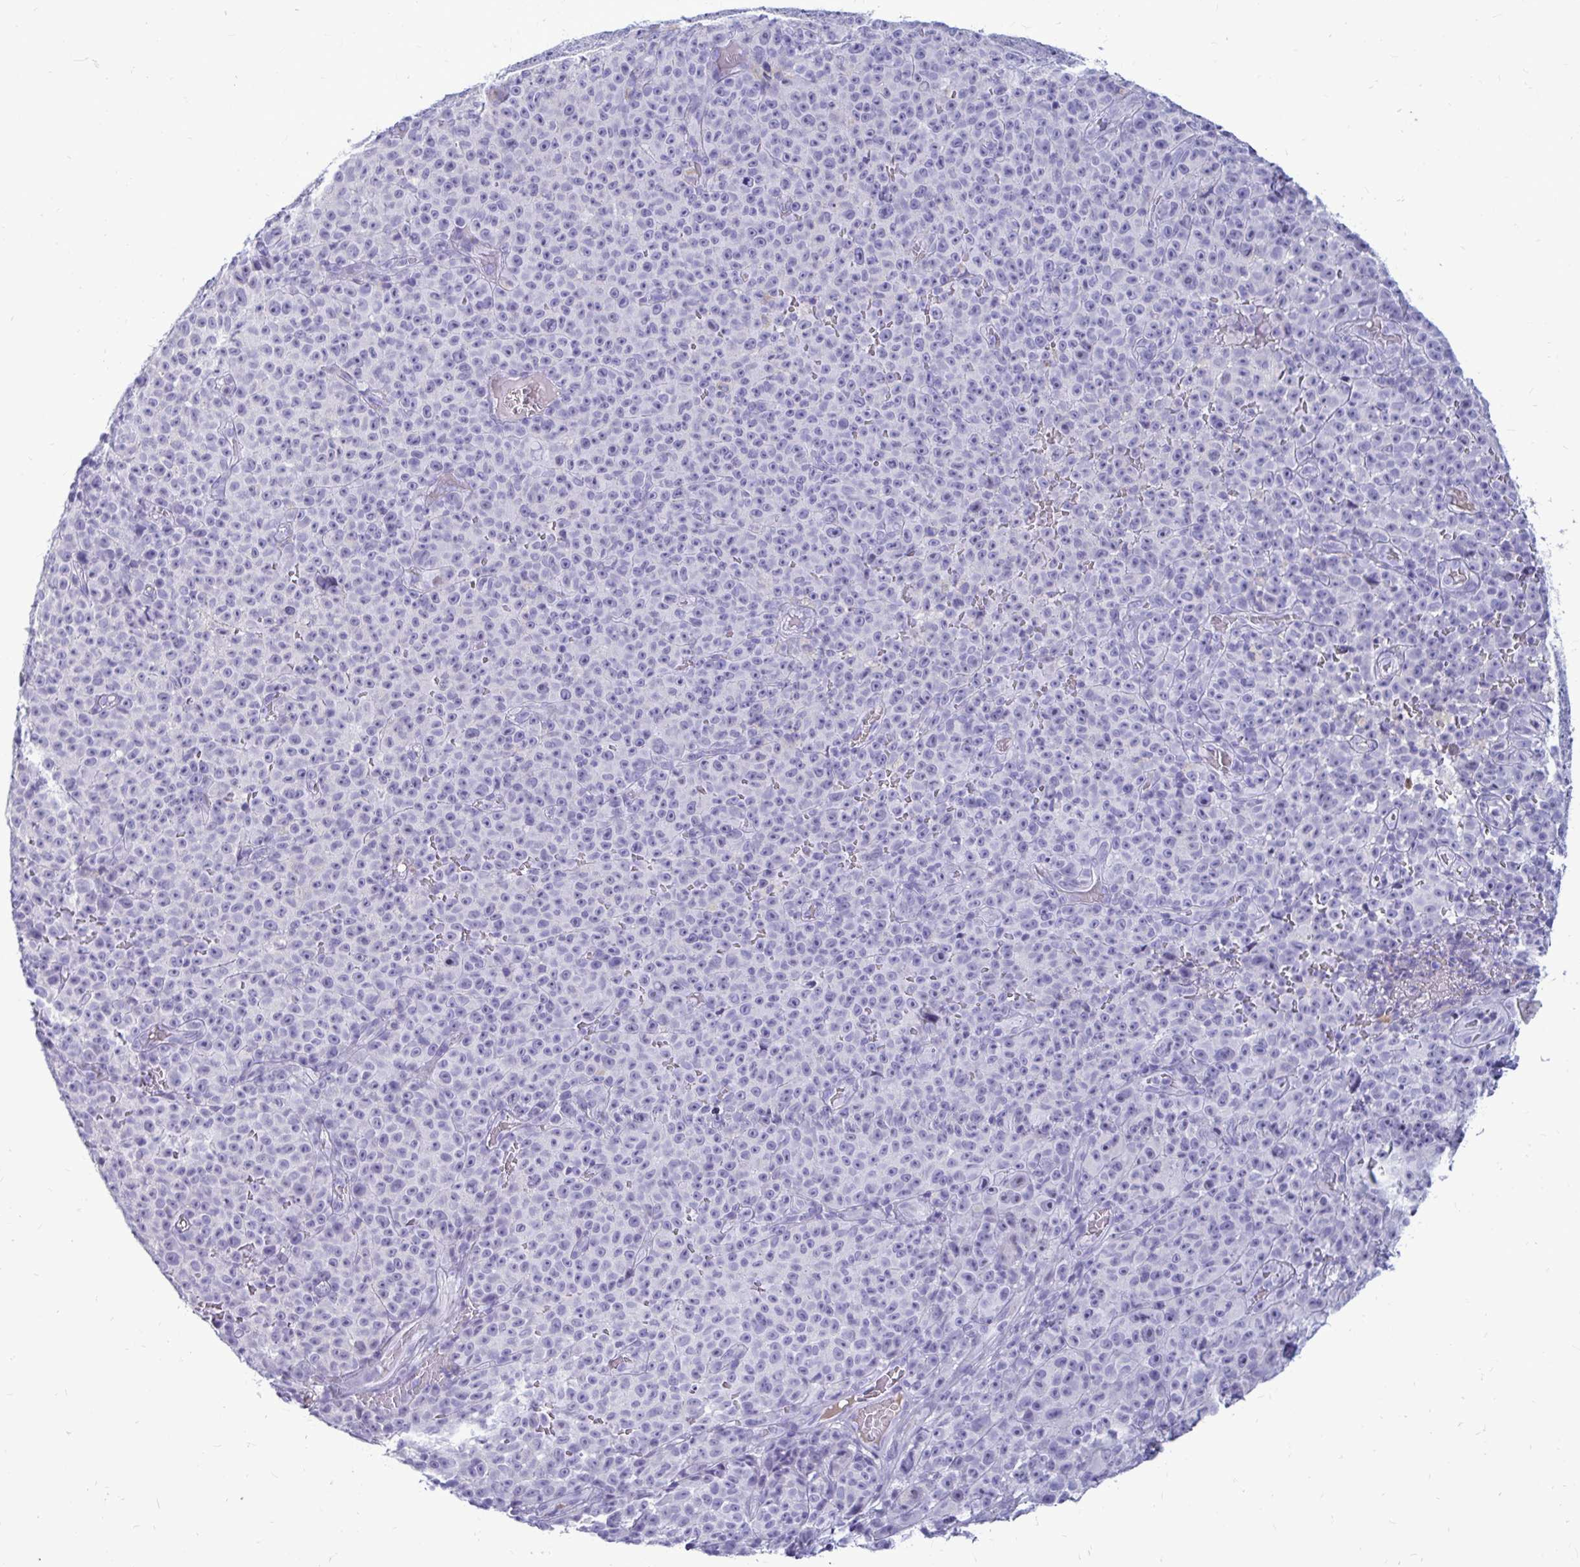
{"staining": {"intensity": "negative", "quantity": "none", "location": "none"}, "tissue": "melanoma", "cell_type": "Tumor cells", "image_type": "cancer", "snomed": [{"axis": "morphology", "description": "Malignant melanoma, NOS"}, {"axis": "topography", "description": "Skin"}], "caption": "DAB immunohistochemical staining of malignant melanoma shows no significant positivity in tumor cells. (DAB (3,3'-diaminobenzidine) immunohistochemistry with hematoxylin counter stain).", "gene": "NANOGNB", "patient": {"sex": "female", "age": 82}}